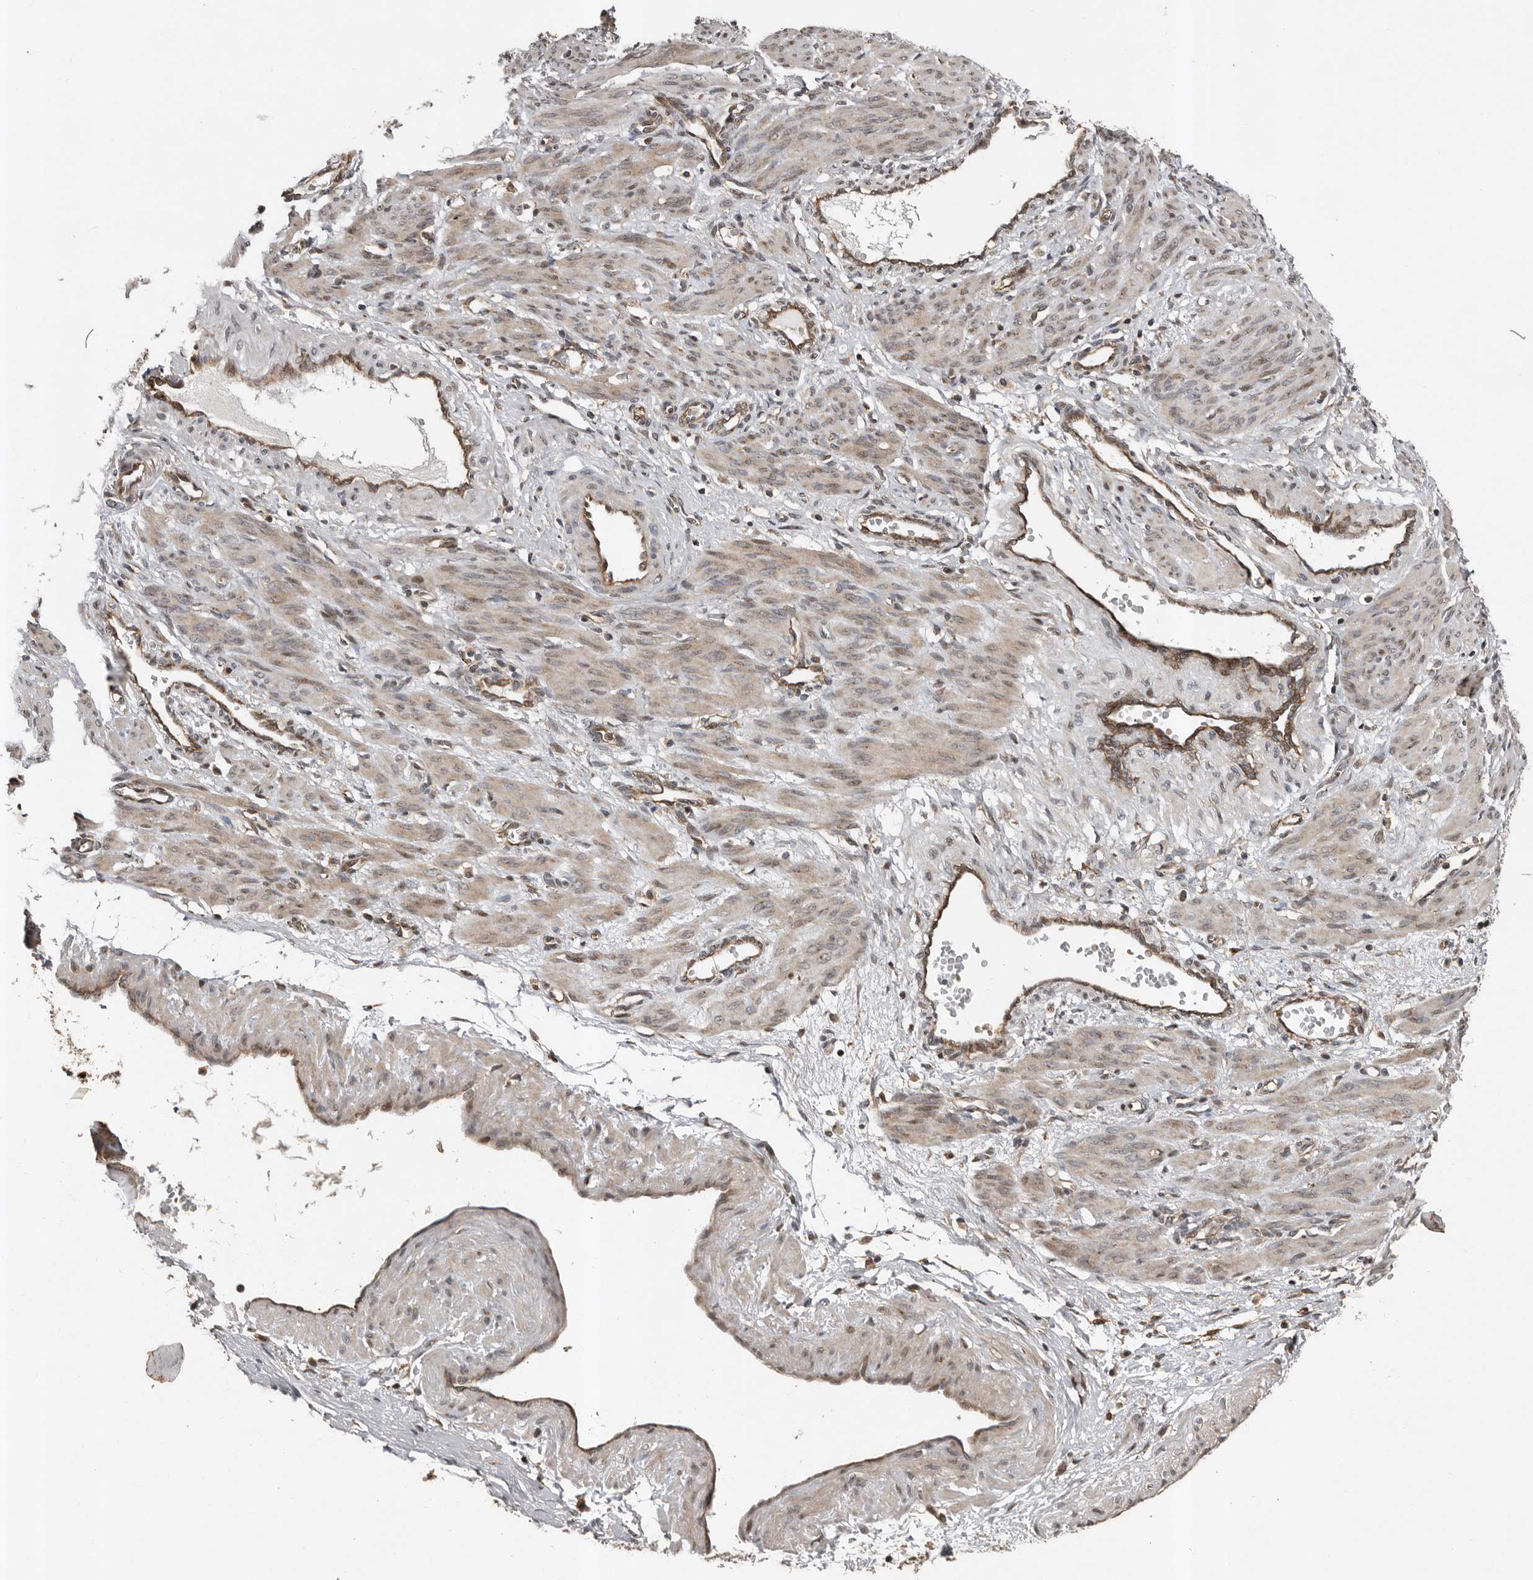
{"staining": {"intensity": "weak", "quantity": ">75%", "location": "cytoplasmic/membranous"}, "tissue": "smooth muscle", "cell_type": "Smooth muscle cells", "image_type": "normal", "snomed": [{"axis": "morphology", "description": "Normal tissue, NOS"}, {"axis": "topography", "description": "Endometrium"}], "caption": "IHC histopathology image of normal human smooth muscle stained for a protein (brown), which reveals low levels of weak cytoplasmic/membranous staining in approximately >75% of smooth muscle cells.", "gene": "CCDC190", "patient": {"sex": "female", "age": 33}}